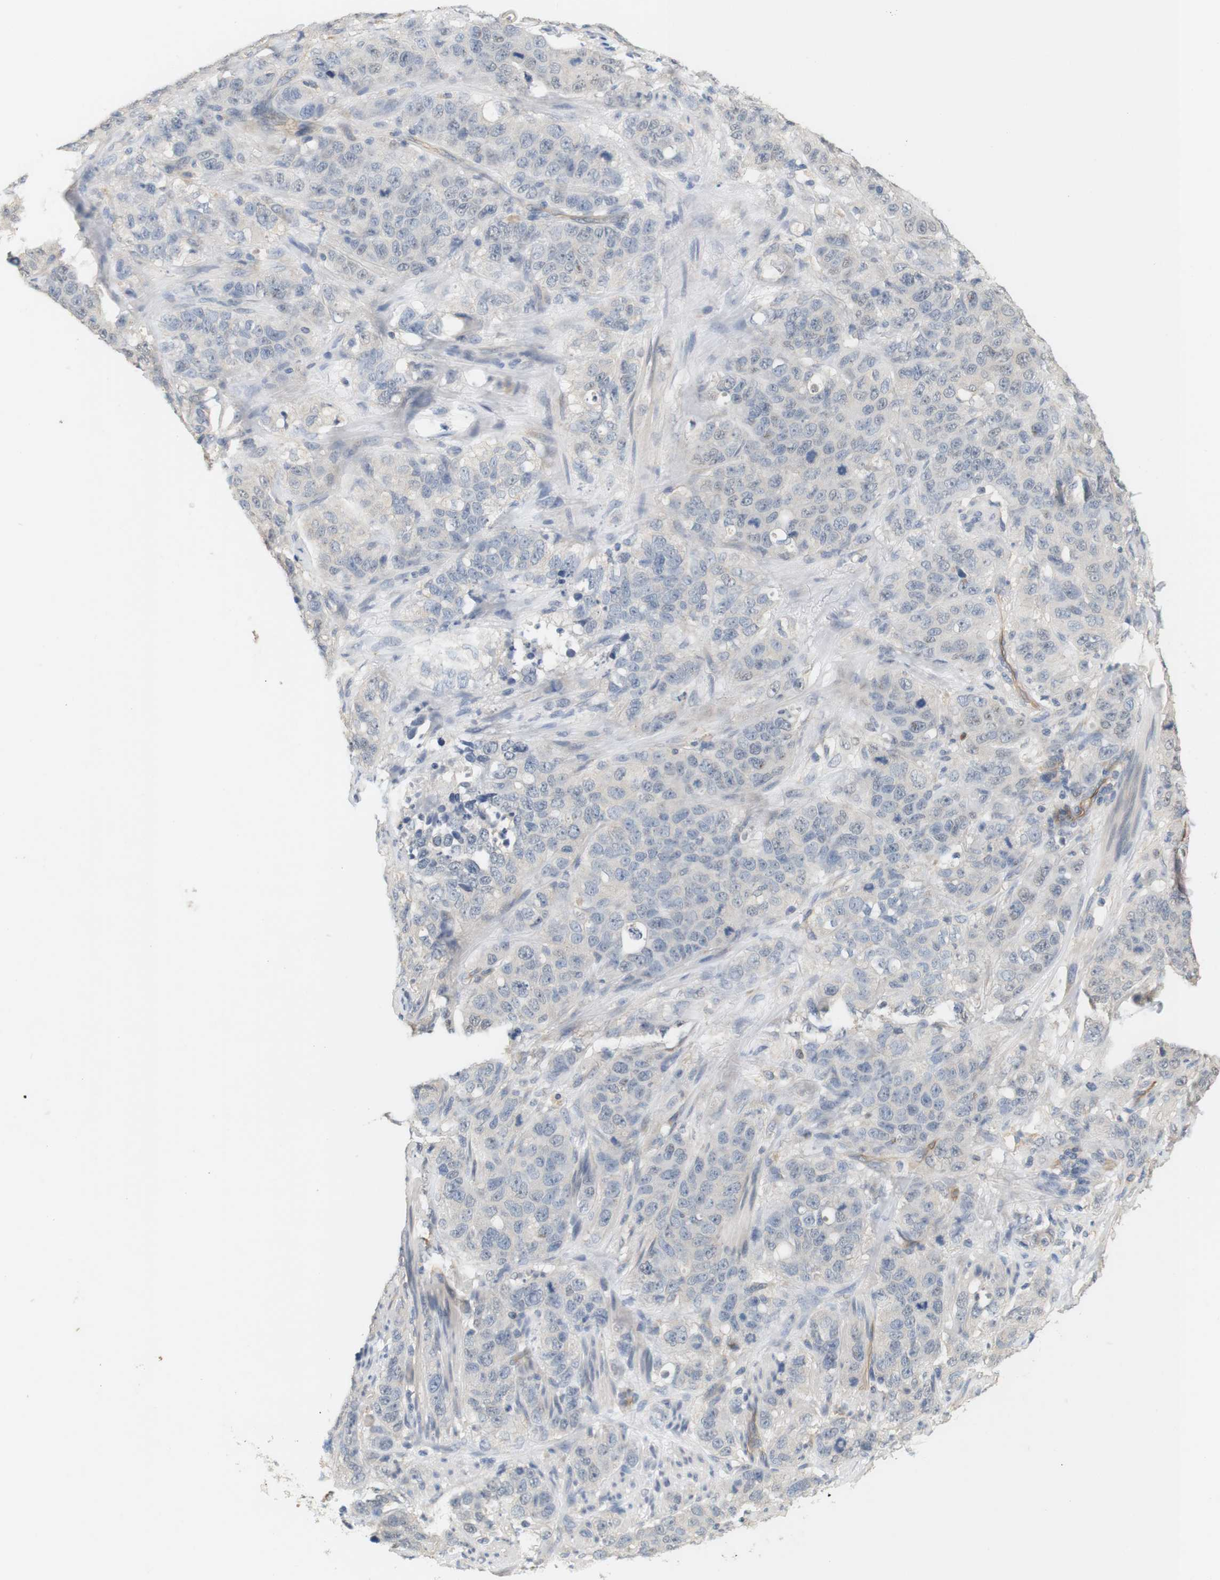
{"staining": {"intensity": "negative", "quantity": "none", "location": "none"}, "tissue": "stomach cancer", "cell_type": "Tumor cells", "image_type": "cancer", "snomed": [{"axis": "morphology", "description": "Adenocarcinoma, NOS"}, {"axis": "topography", "description": "Stomach"}], "caption": "Micrograph shows no protein positivity in tumor cells of adenocarcinoma (stomach) tissue.", "gene": "OSR1", "patient": {"sex": "male", "age": 48}}